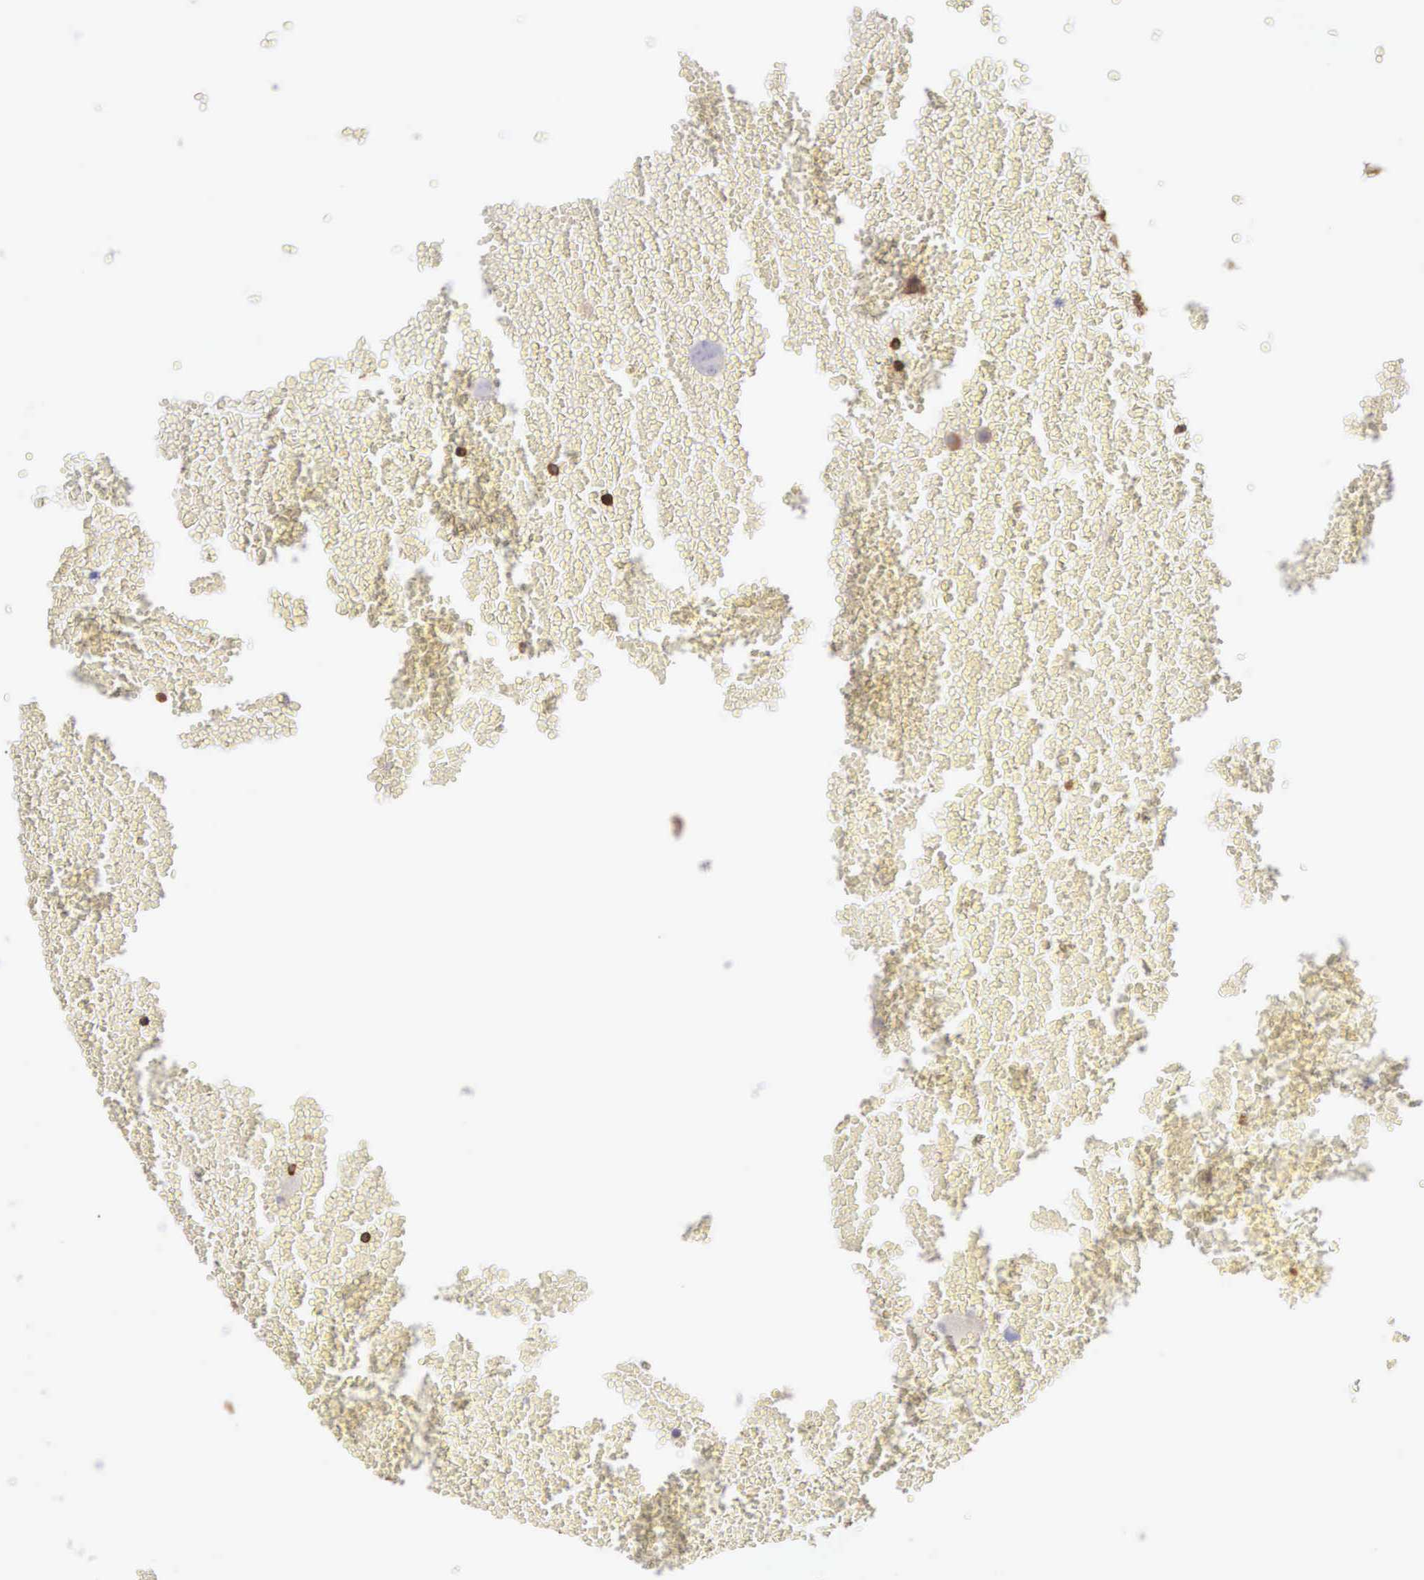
{"staining": {"intensity": "negative", "quantity": "none", "location": "none"}, "tissue": "testis cancer", "cell_type": "Tumor cells", "image_type": "cancer", "snomed": [{"axis": "morphology", "description": "Seminoma, NOS"}, {"axis": "topography", "description": "Testis"}], "caption": "High power microscopy histopathology image of an immunohistochemistry (IHC) micrograph of testis seminoma, revealing no significant positivity in tumor cells. (DAB immunohistochemistry (IHC), high magnification).", "gene": "SH3BP1", "patient": {"sex": "male", "age": 71}}